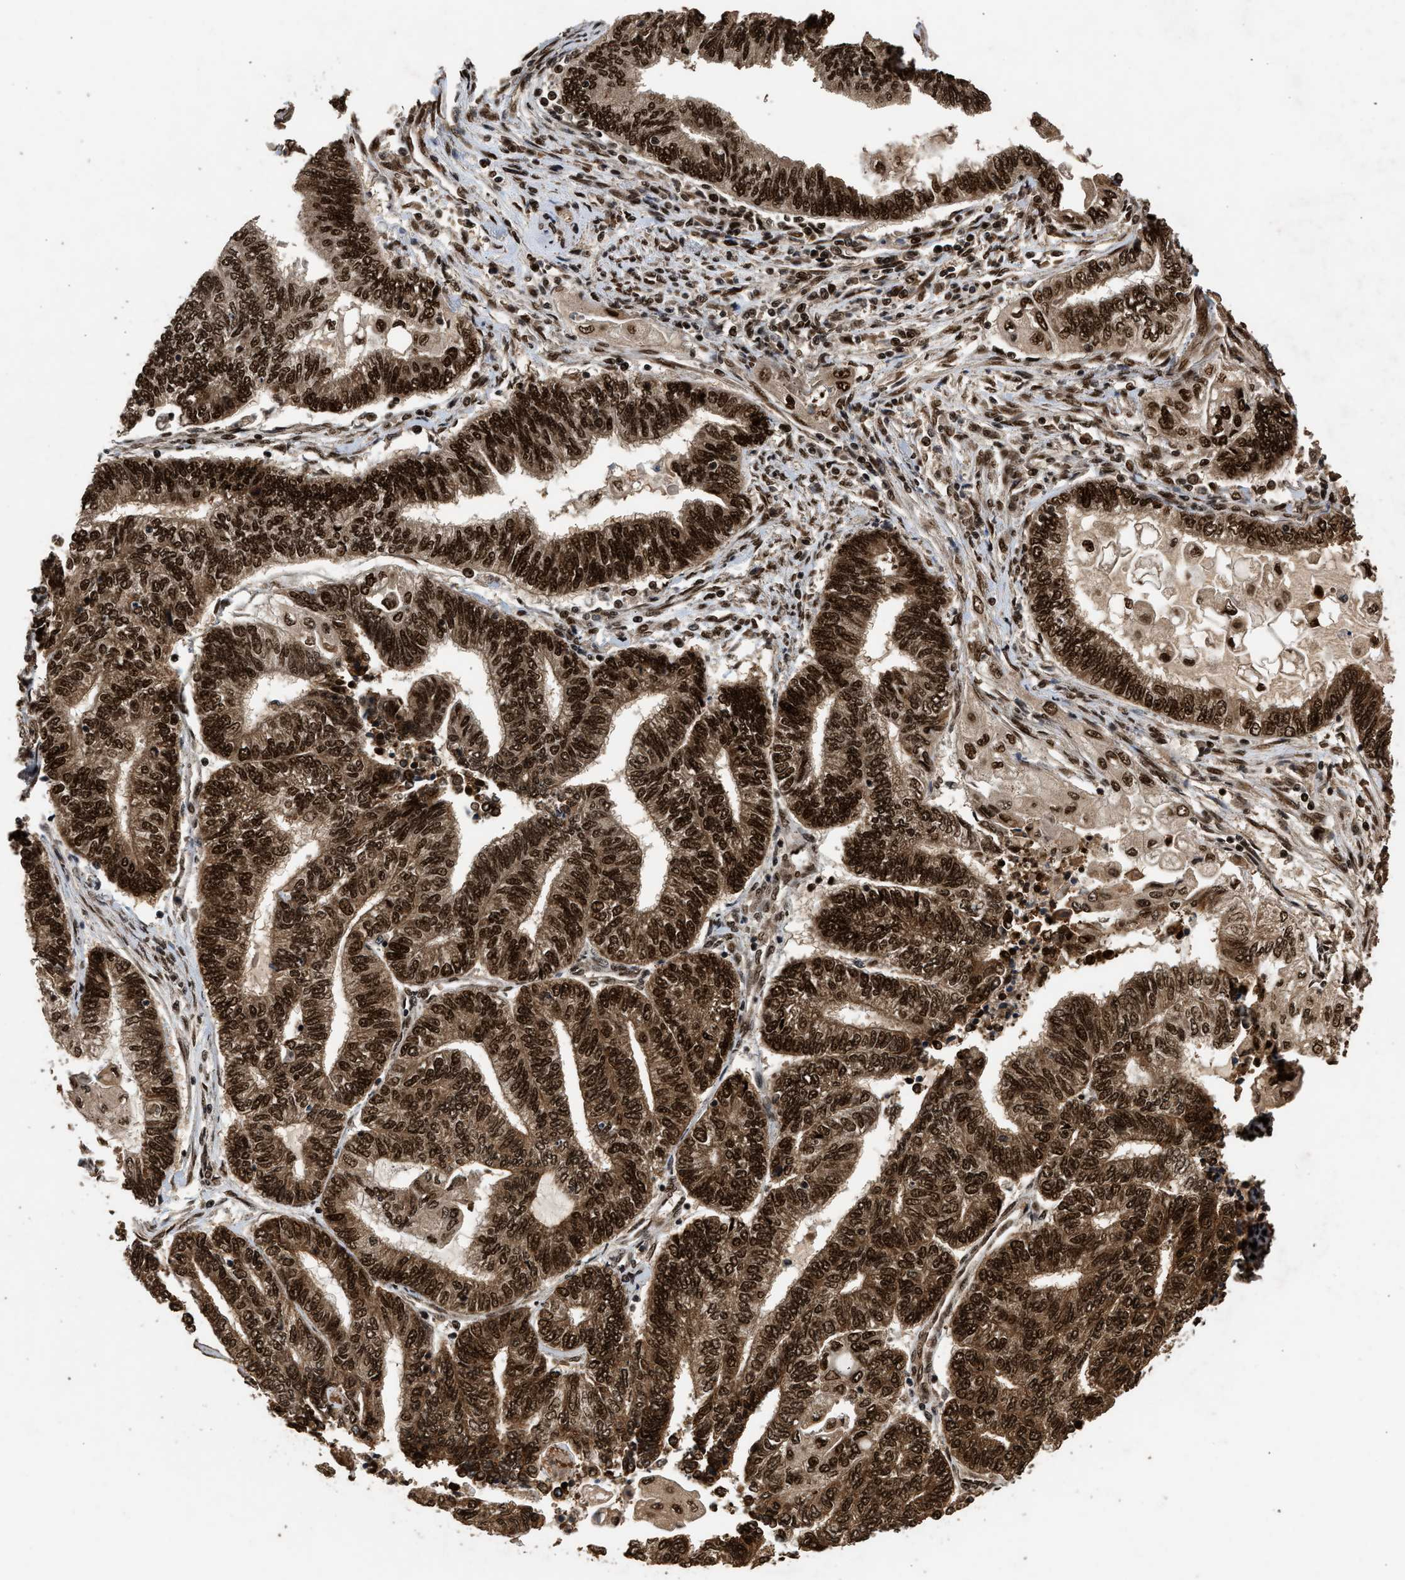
{"staining": {"intensity": "strong", "quantity": ">75%", "location": "cytoplasmic/membranous,nuclear"}, "tissue": "endometrial cancer", "cell_type": "Tumor cells", "image_type": "cancer", "snomed": [{"axis": "morphology", "description": "Adenocarcinoma, NOS"}, {"axis": "topography", "description": "Uterus"}, {"axis": "topography", "description": "Endometrium"}], "caption": "The immunohistochemical stain highlights strong cytoplasmic/membranous and nuclear staining in tumor cells of endometrial cancer tissue. (Brightfield microscopy of DAB IHC at high magnification).", "gene": "PPP4R3B", "patient": {"sex": "female", "age": 70}}